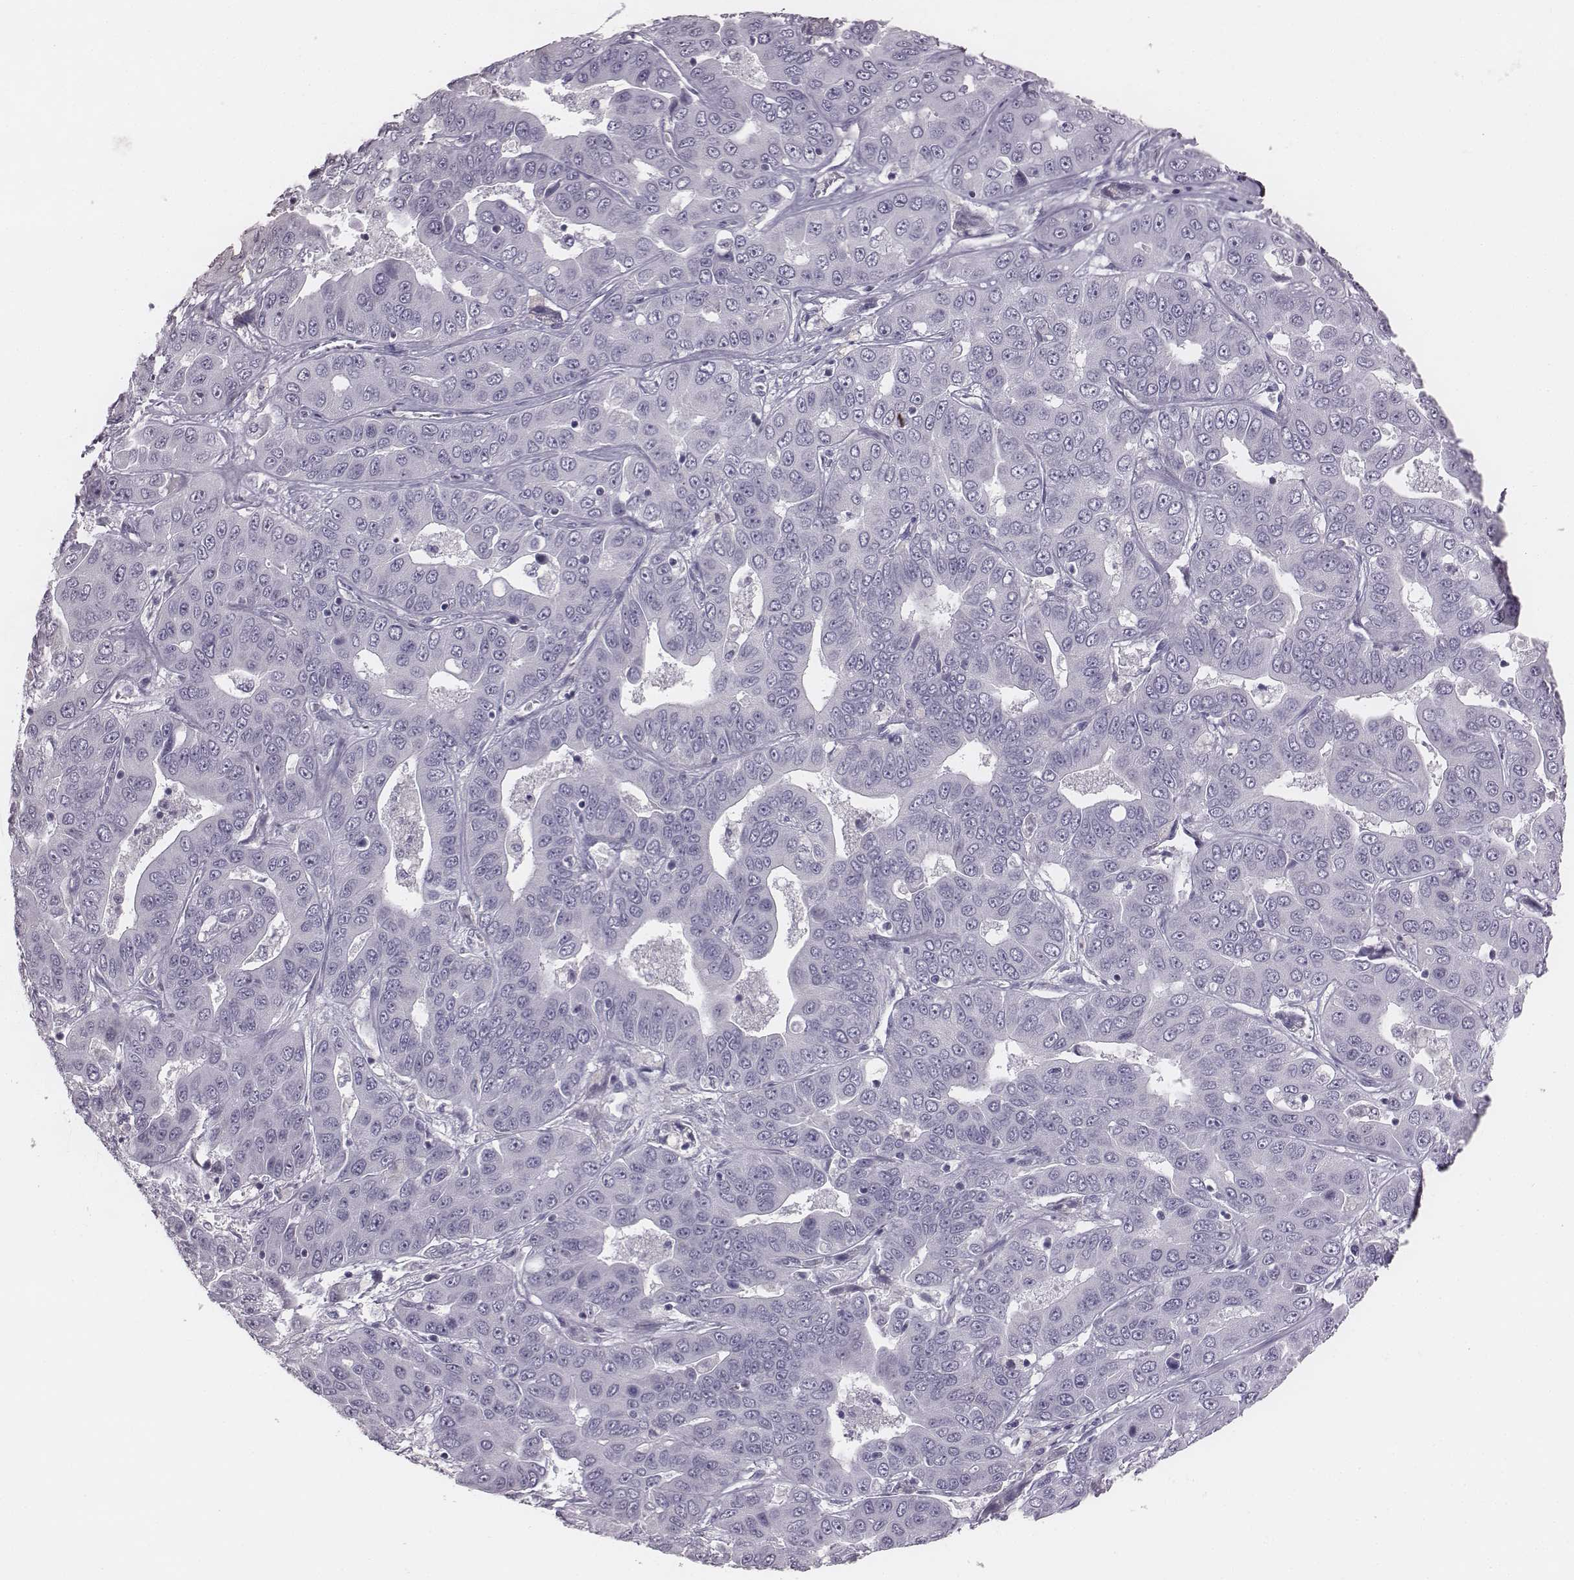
{"staining": {"intensity": "negative", "quantity": "none", "location": "none"}, "tissue": "liver cancer", "cell_type": "Tumor cells", "image_type": "cancer", "snomed": [{"axis": "morphology", "description": "Cholangiocarcinoma"}, {"axis": "topography", "description": "Liver"}], "caption": "Tumor cells are negative for protein expression in human liver cancer.", "gene": "PDE8B", "patient": {"sex": "female", "age": 52}}